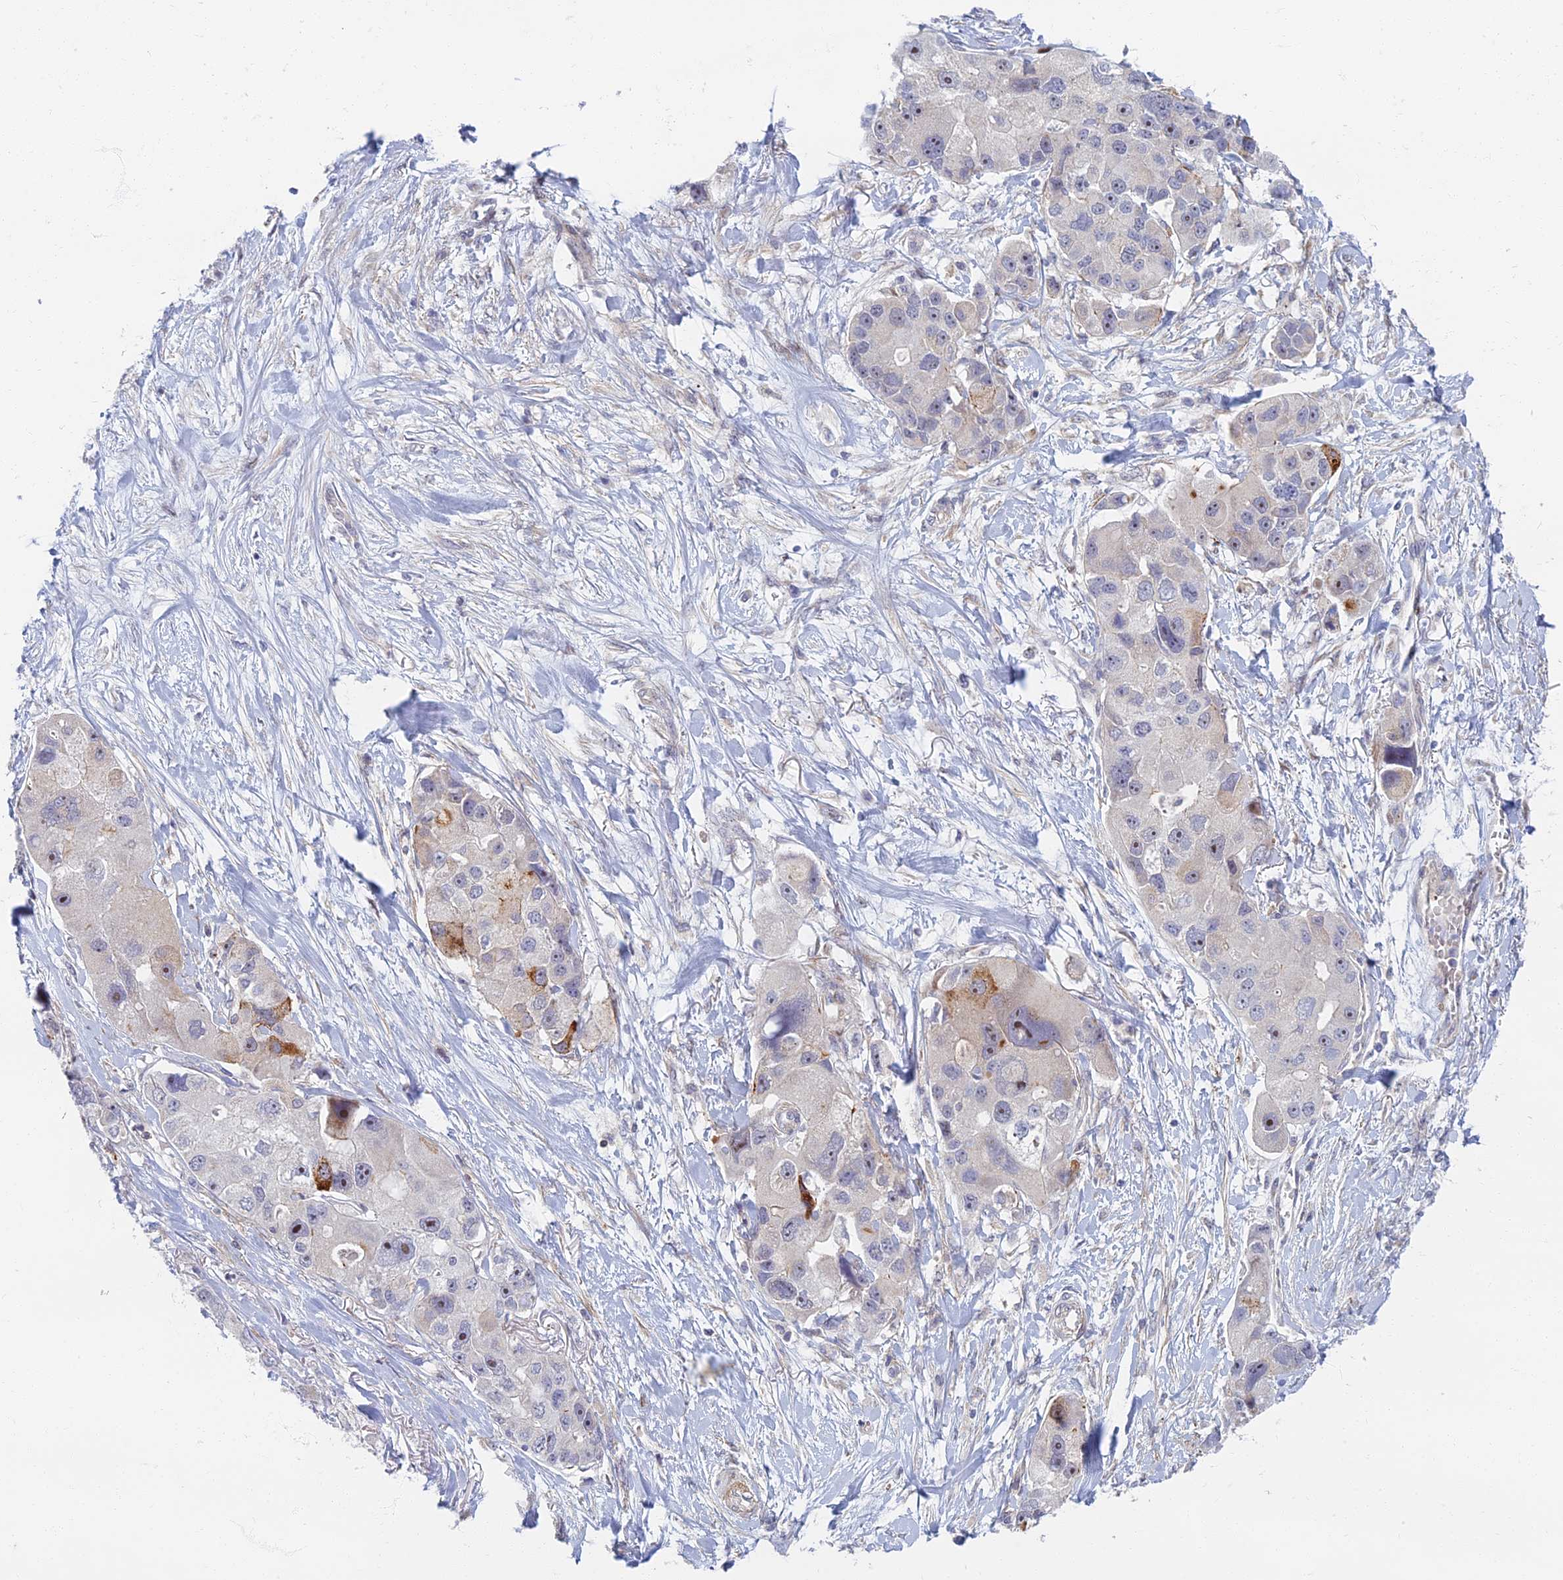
{"staining": {"intensity": "moderate", "quantity": "<25%", "location": "cytoplasmic/membranous,nuclear"}, "tissue": "lung cancer", "cell_type": "Tumor cells", "image_type": "cancer", "snomed": [{"axis": "morphology", "description": "Adenocarcinoma, NOS"}, {"axis": "topography", "description": "Lung"}], "caption": "Protein analysis of adenocarcinoma (lung) tissue exhibits moderate cytoplasmic/membranous and nuclear positivity in approximately <25% of tumor cells. The protein of interest is stained brown, and the nuclei are stained in blue (DAB IHC with brightfield microscopy, high magnification).", "gene": "C15orf40", "patient": {"sex": "female", "age": 54}}